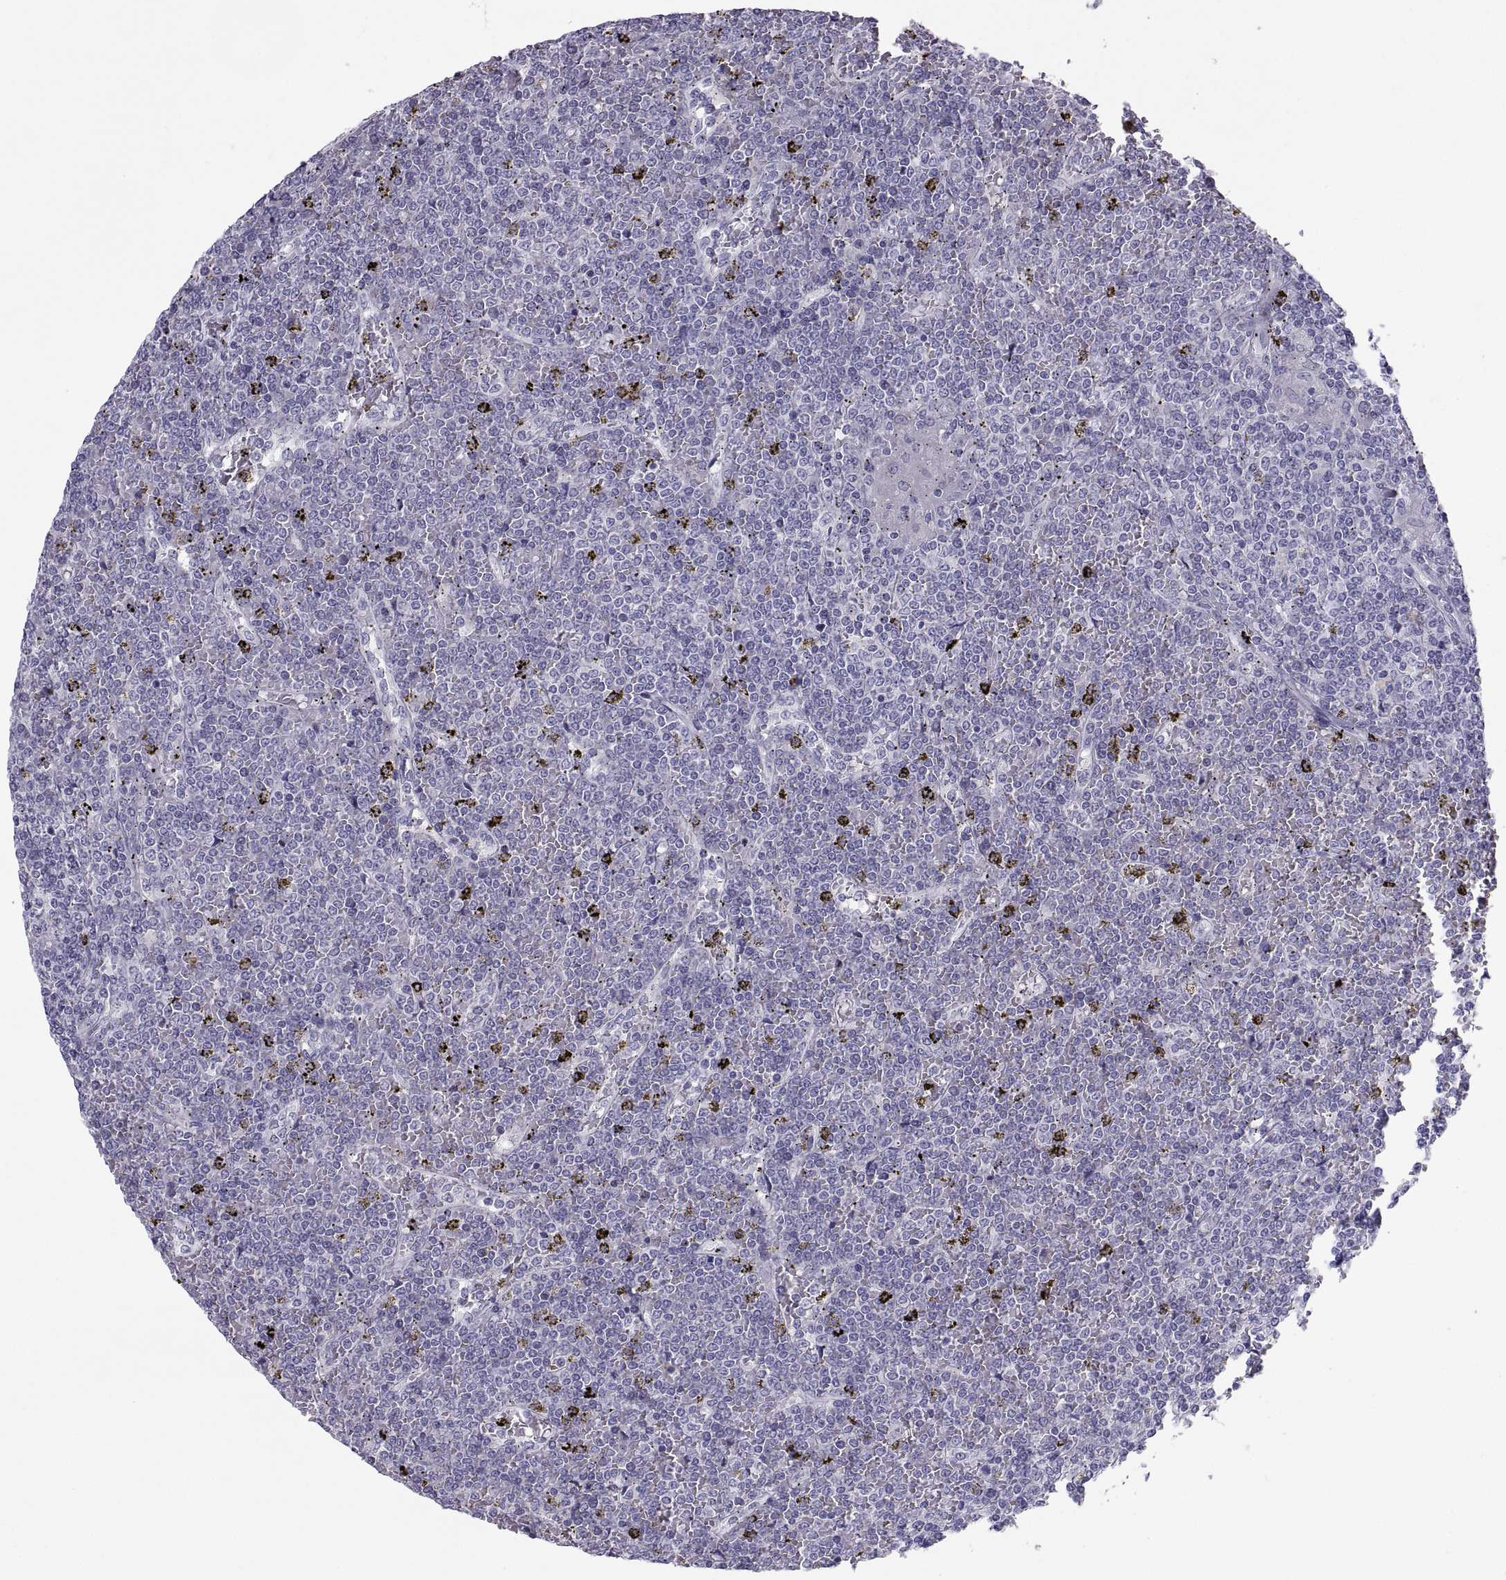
{"staining": {"intensity": "negative", "quantity": "none", "location": "none"}, "tissue": "lymphoma", "cell_type": "Tumor cells", "image_type": "cancer", "snomed": [{"axis": "morphology", "description": "Malignant lymphoma, non-Hodgkin's type, Low grade"}, {"axis": "topography", "description": "Spleen"}], "caption": "Immunohistochemistry (IHC) of human low-grade malignant lymphoma, non-Hodgkin's type shows no expression in tumor cells.", "gene": "PCSK1N", "patient": {"sex": "female", "age": 19}}